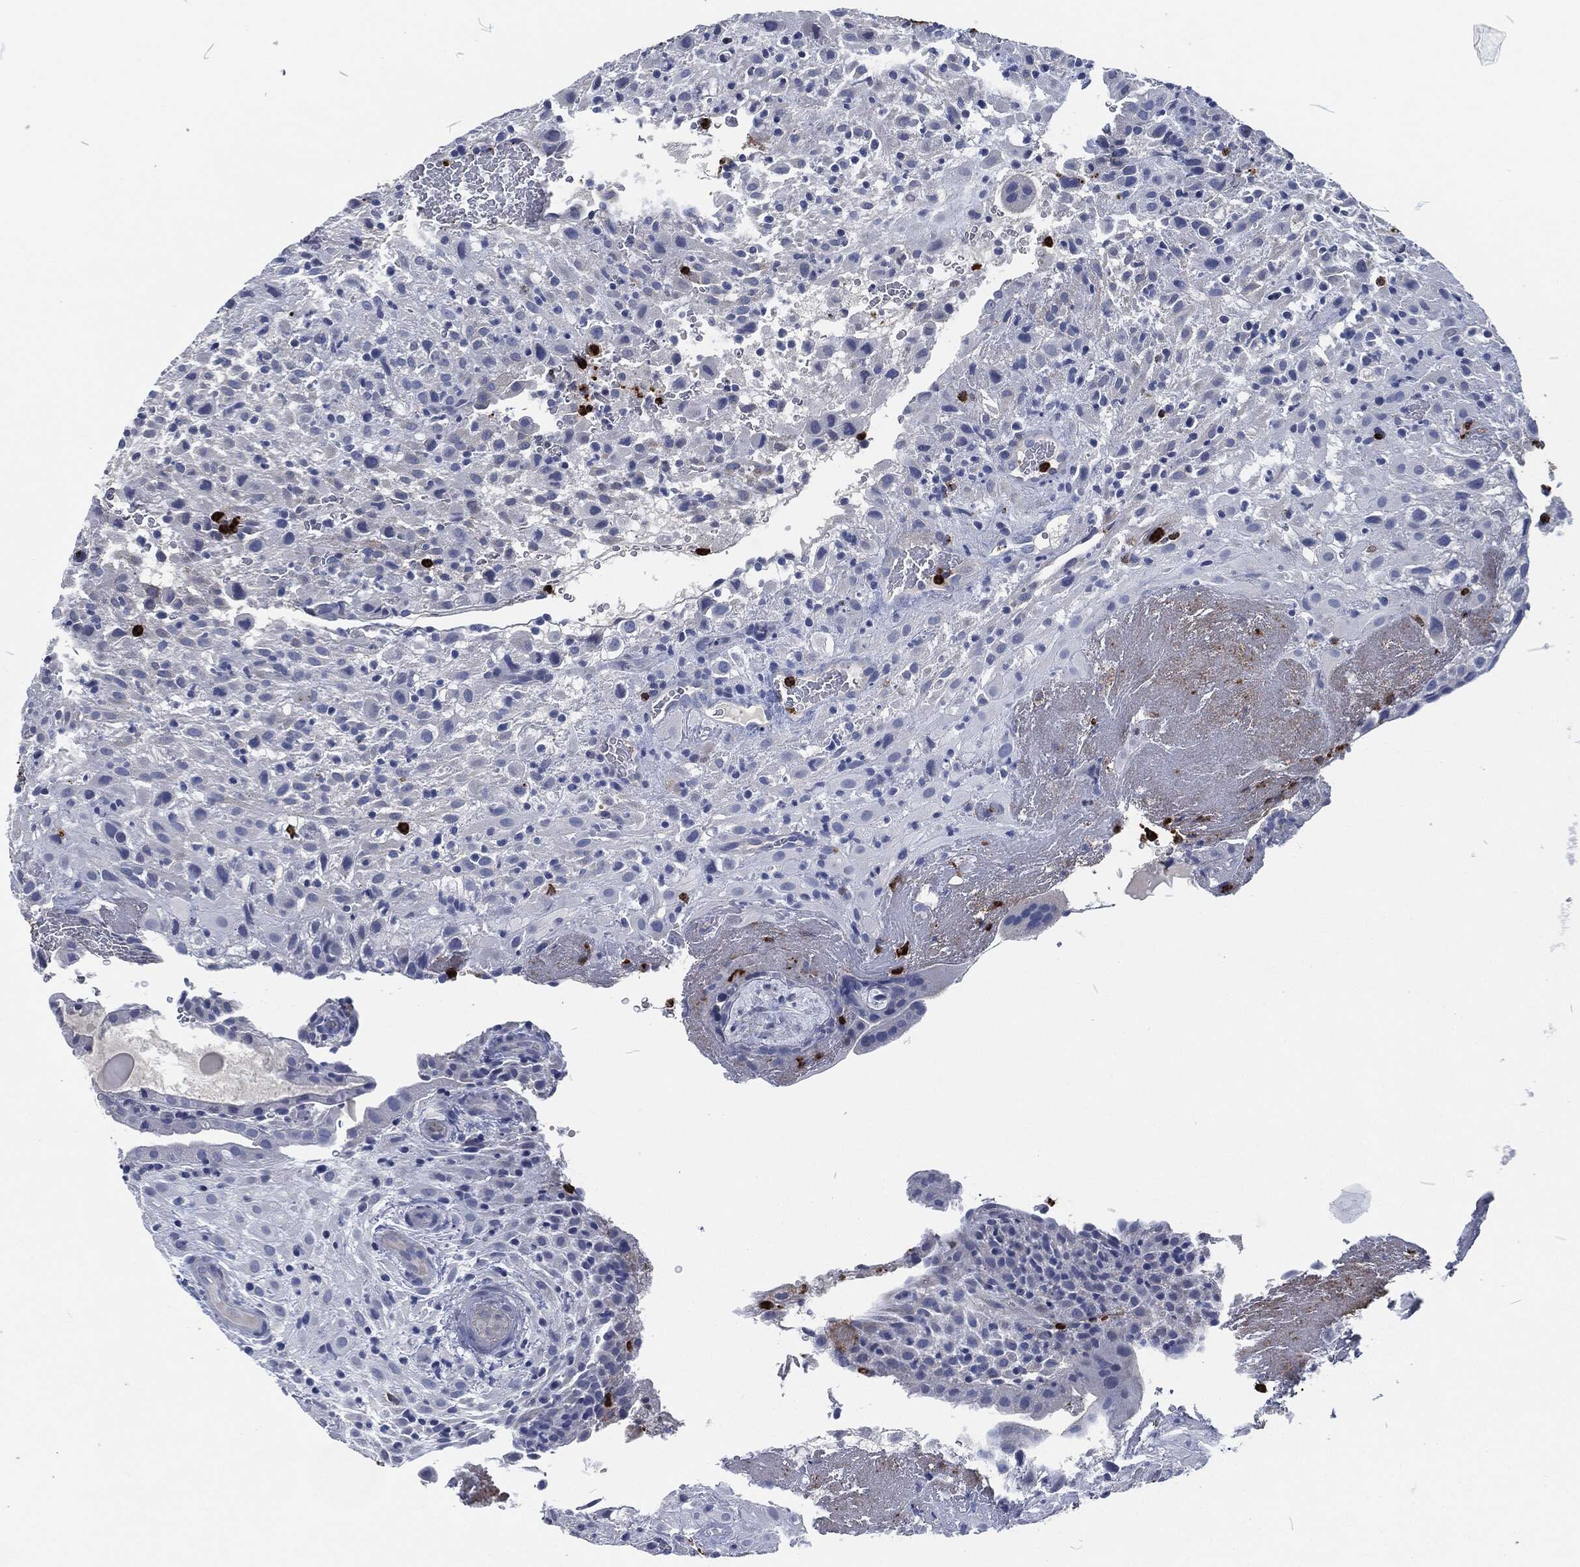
{"staining": {"intensity": "negative", "quantity": "none", "location": "none"}, "tissue": "placenta", "cell_type": "Decidual cells", "image_type": "normal", "snomed": [{"axis": "morphology", "description": "Normal tissue, NOS"}, {"axis": "topography", "description": "Placenta"}], "caption": "Immunohistochemistry (IHC) micrograph of normal placenta: human placenta stained with DAB reveals no significant protein expression in decidual cells.", "gene": "MPO", "patient": {"sex": "female", "age": 19}}